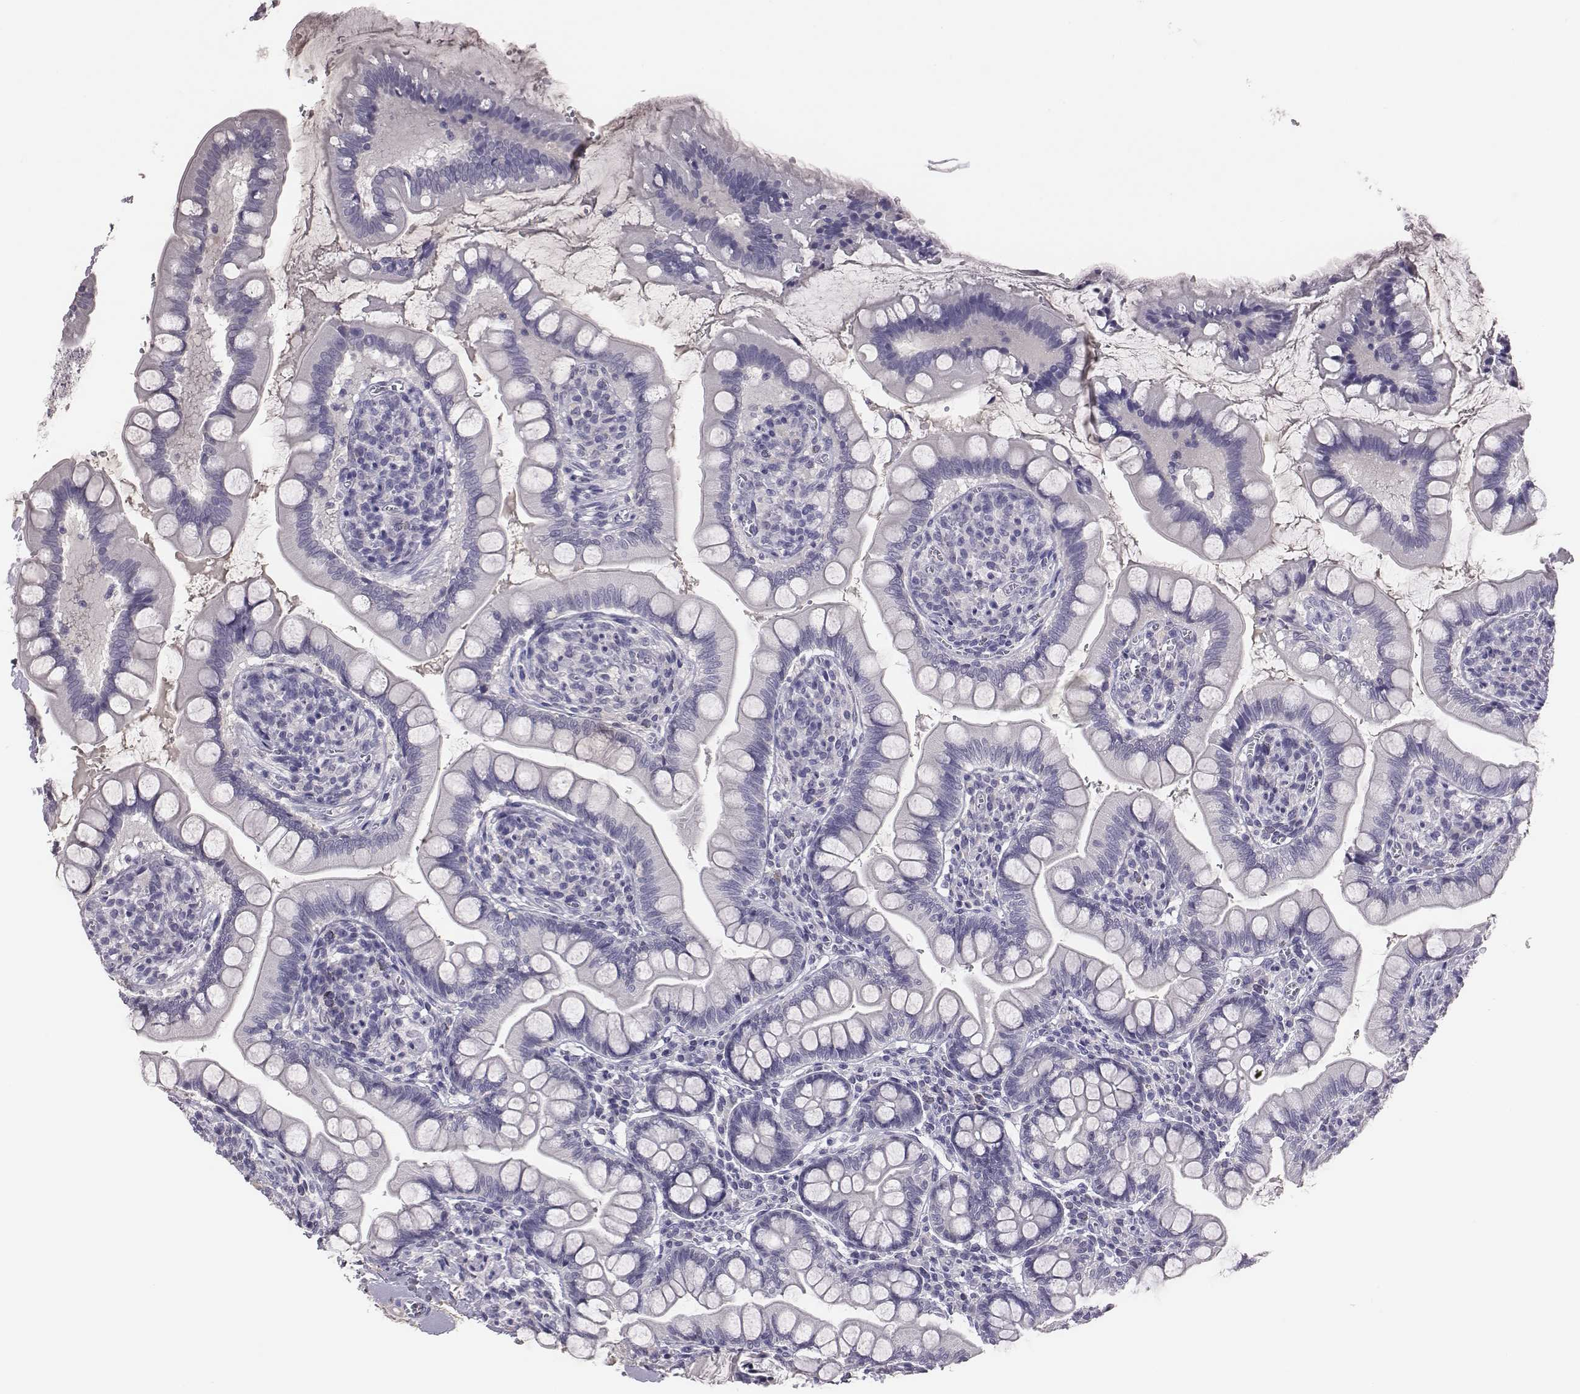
{"staining": {"intensity": "negative", "quantity": "none", "location": "none"}, "tissue": "small intestine", "cell_type": "Glandular cells", "image_type": "normal", "snomed": [{"axis": "morphology", "description": "Normal tissue, NOS"}, {"axis": "topography", "description": "Small intestine"}], "caption": "Histopathology image shows no protein positivity in glandular cells of benign small intestine. (DAB IHC, high magnification).", "gene": "EN1", "patient": {"sex": "female", "age": 56}}